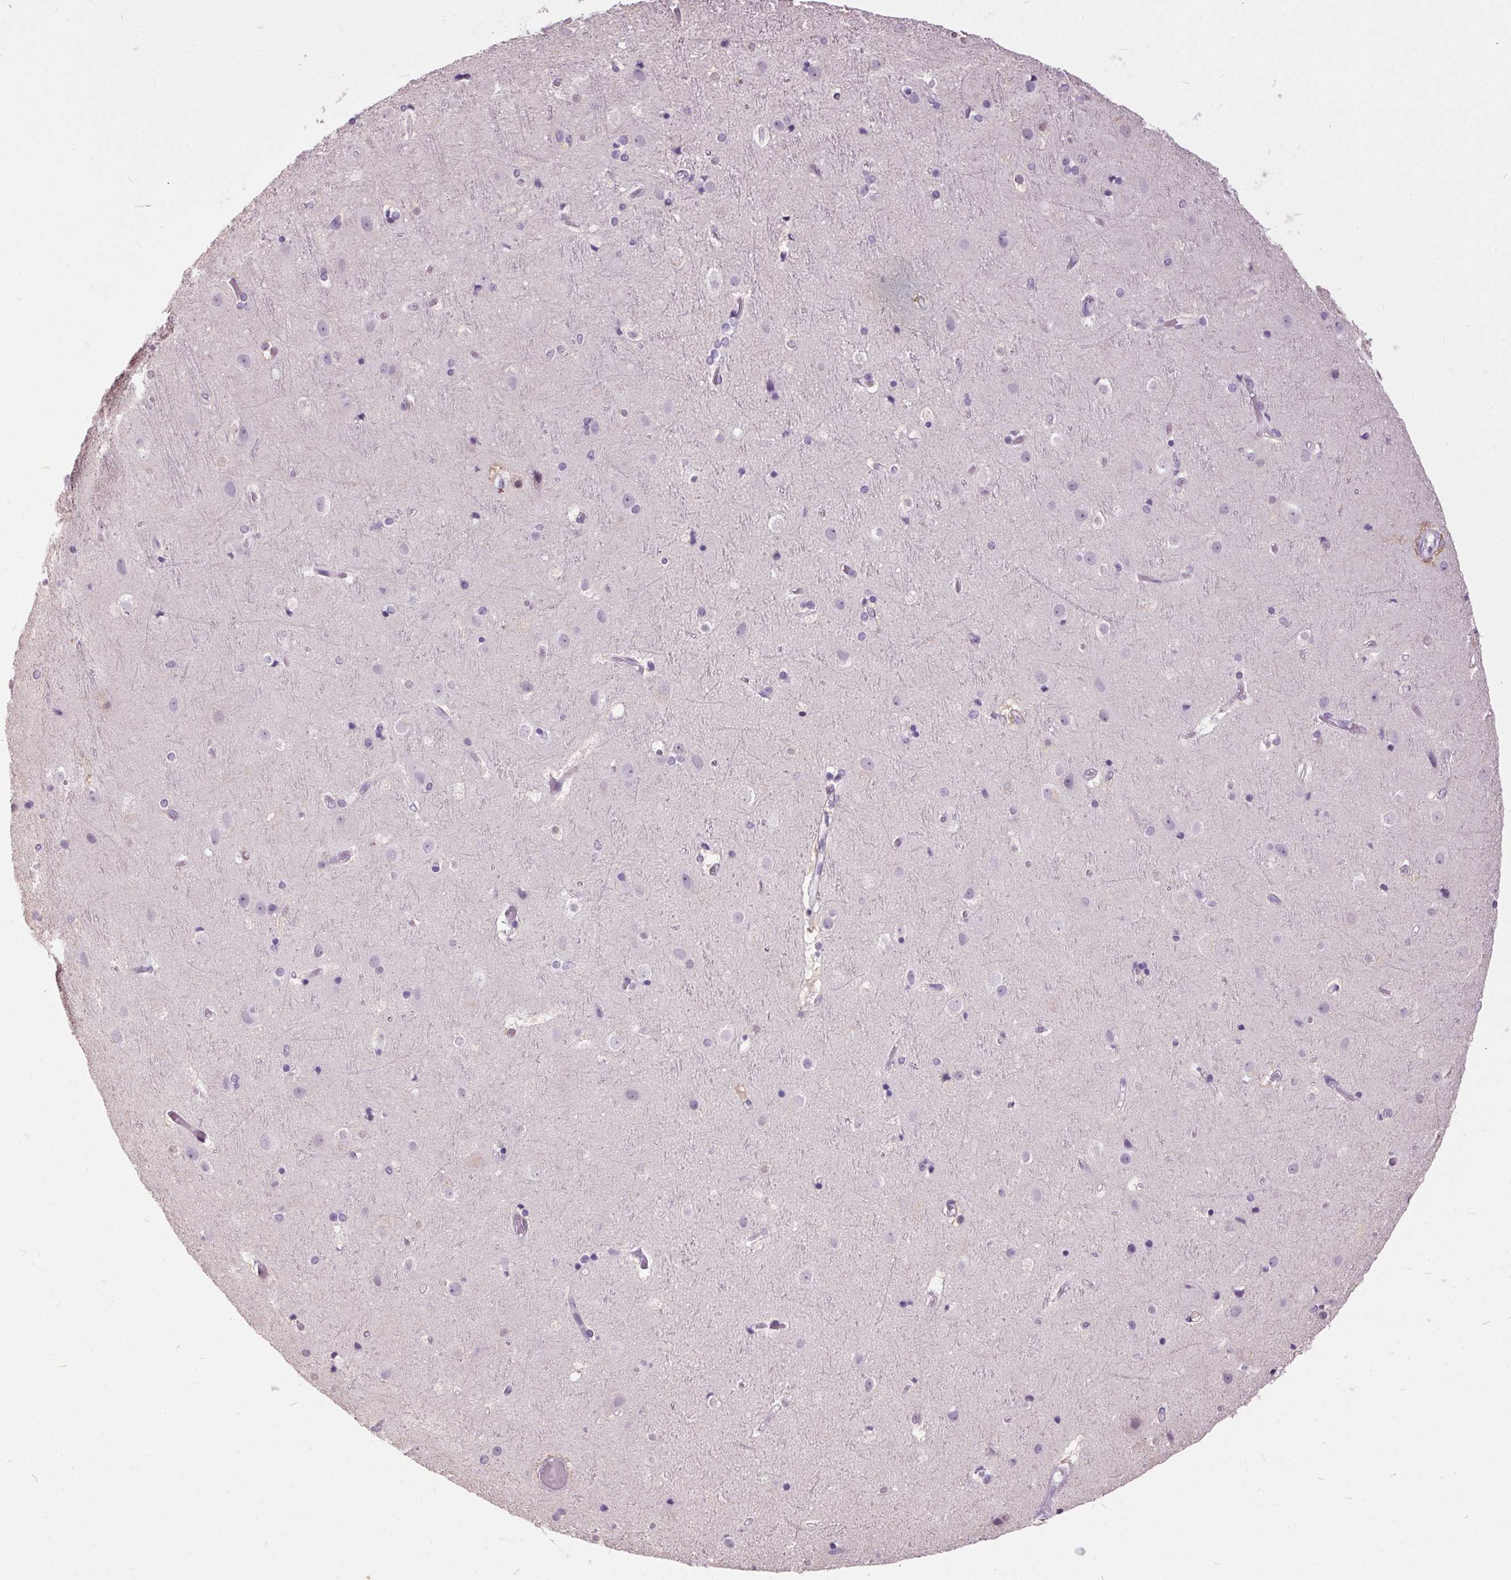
{"staining": {"intensity": "negative", "quantity": "none", "location": "none"}, "tissue": "cerebral cortex", "cell_type": "Endothelial cells", "image_type": "normal", "snomed": [{"axis": "morphology", "description": "Normal tissue, NOS"}, {"axis": "topography", "description": "Cerebral cortex"}], "caption": "Immunohistochemical staining of benign cerebral cortex demonstrates no significant expression in endothelial cells. Brightfield microscopy of IHC stained with DAB (3,3'-diaminobenzidine) (brown) and hematoxylin (blue), captured at high magnification.", "gene": "ODAD2", "patient": {"sex": "female", "age": 52}}